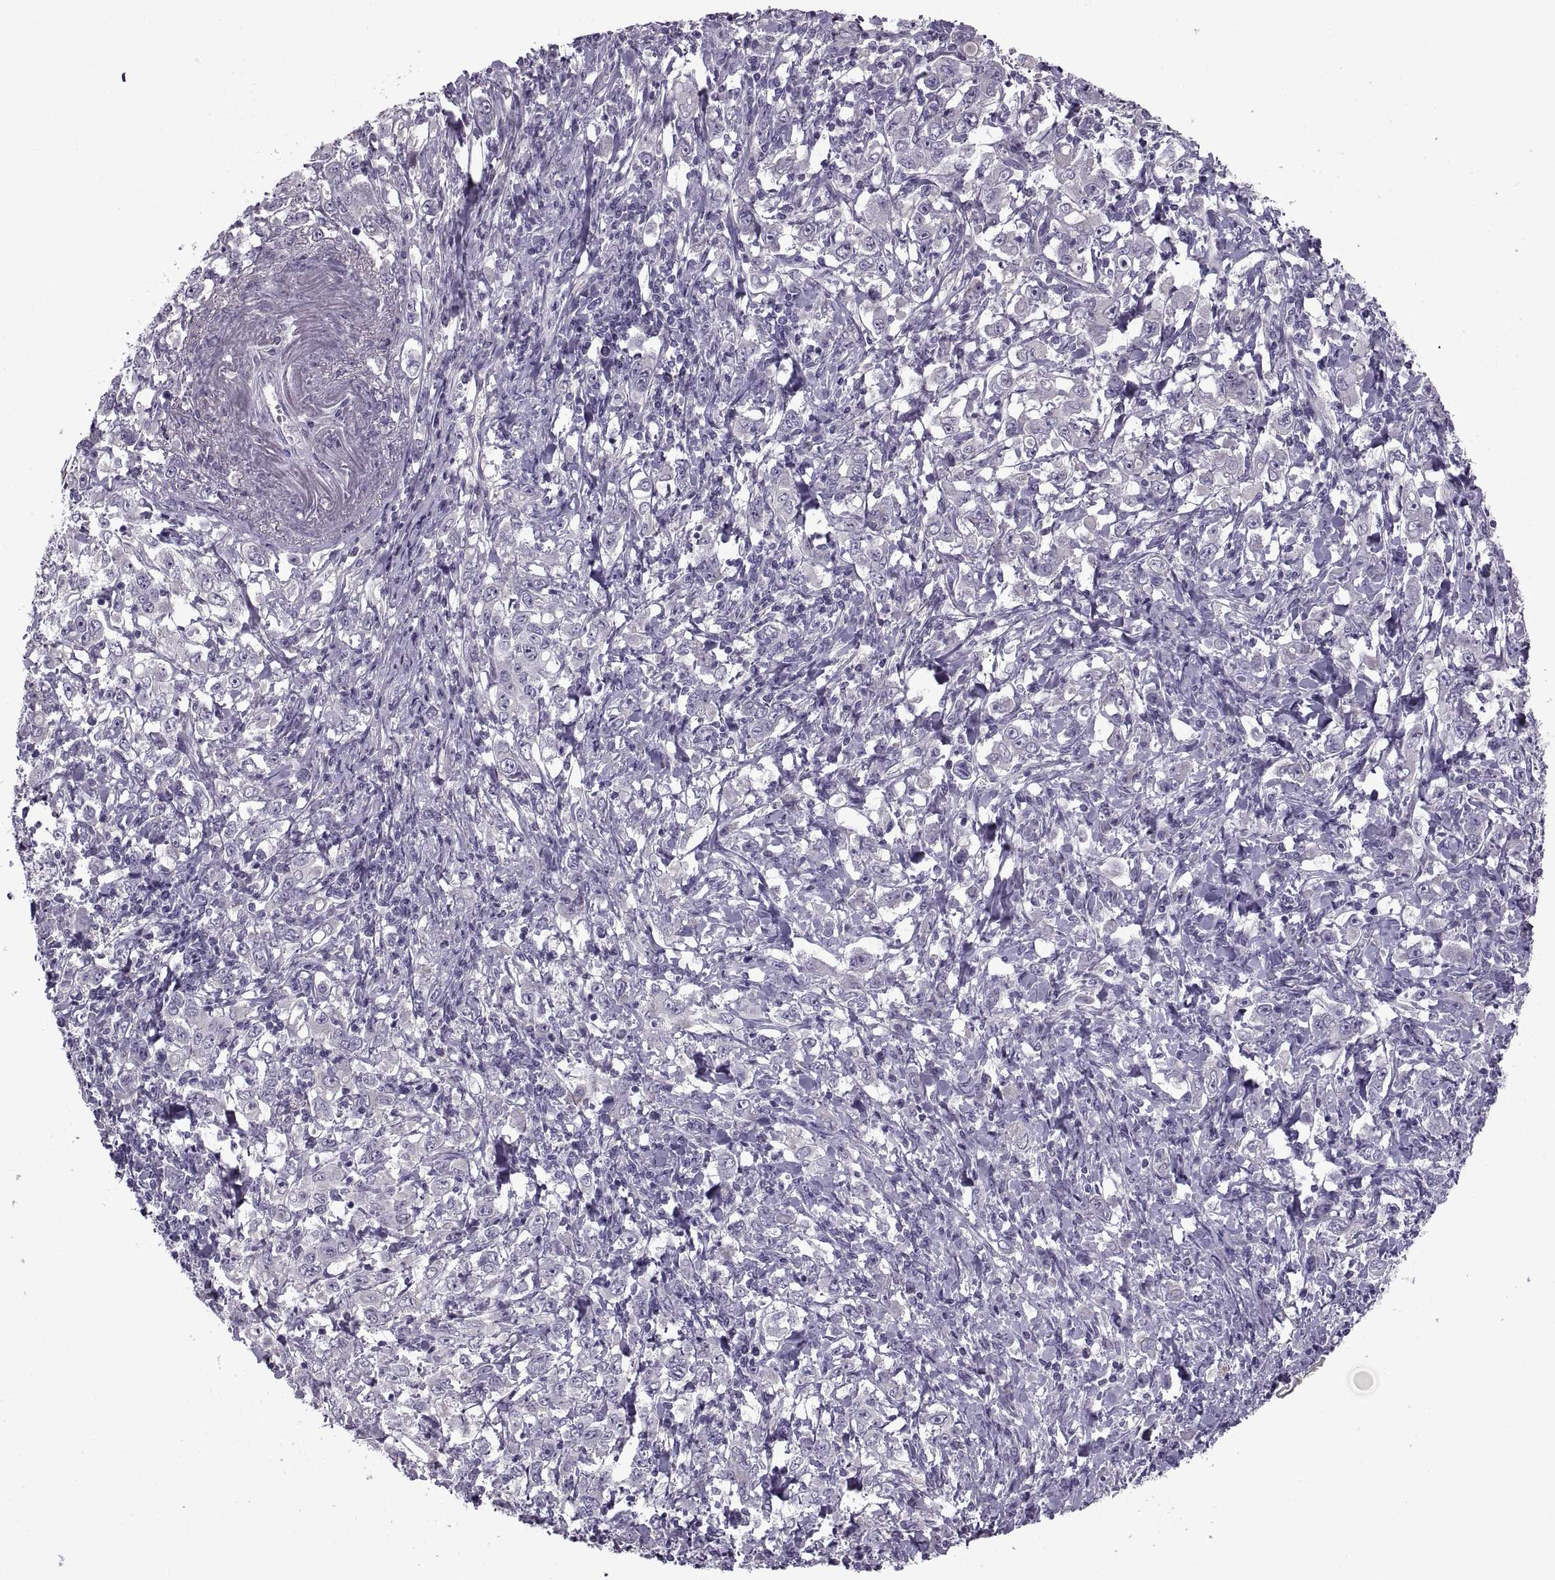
{"staining": {"intensity": "negative", "quantity": "none", "location": "none"}, "tissue": "stomach cancer", "cell_type": "Tumor cells", "image_type": "cancer", "snomed": [{"axis": "morphology", "description": "Adenocarcinoma, NOS"}, {"axis": "topography", "description": "Stomach, lower"}], "caption": "An image of stomach adenocarcinoma stained for a protein displays no brown staining in tumor cells.", "gene": "BSPH1", "patient": {"sex": "female", "age": 72}}